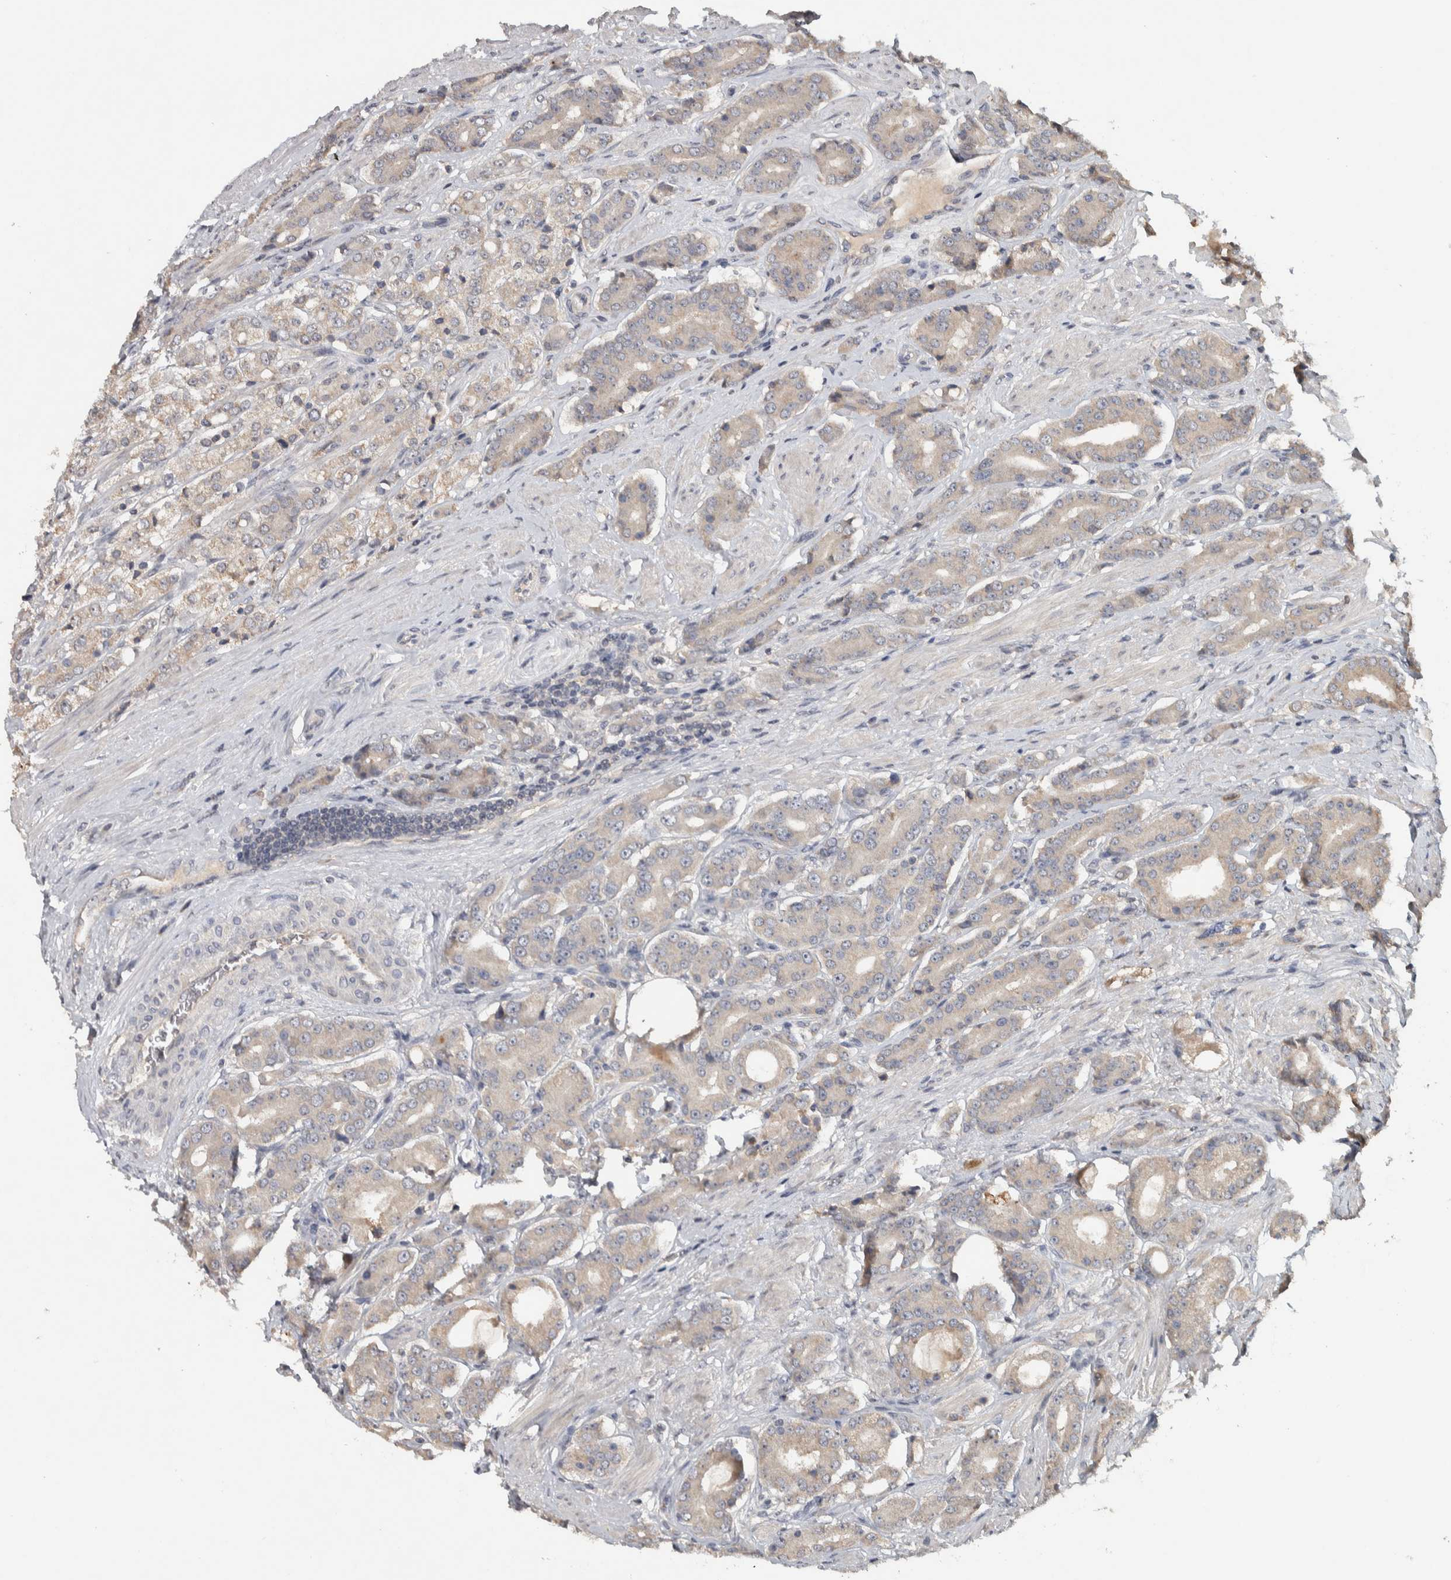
{"staining": {"intensity": "weak", "quantity": "<25%", "location": "cytoplasmic/membranous"}, "tissue": "prostate cancer", "cell_type": "Tumor cells", "image_type": "cancer", "snomed": [{"axis": "morphology", "description": "Adenocarcinoma, High grade"}, {"axis": "topography", "description": "Prostate"}], "caption": "DAB immunohistochemical staining of high-grade adenocarcinoma (prostate) reveals no significant expression in tumor cells.", "gene": "EIF3H", "patient": {"sex": "male", "age": 71}}